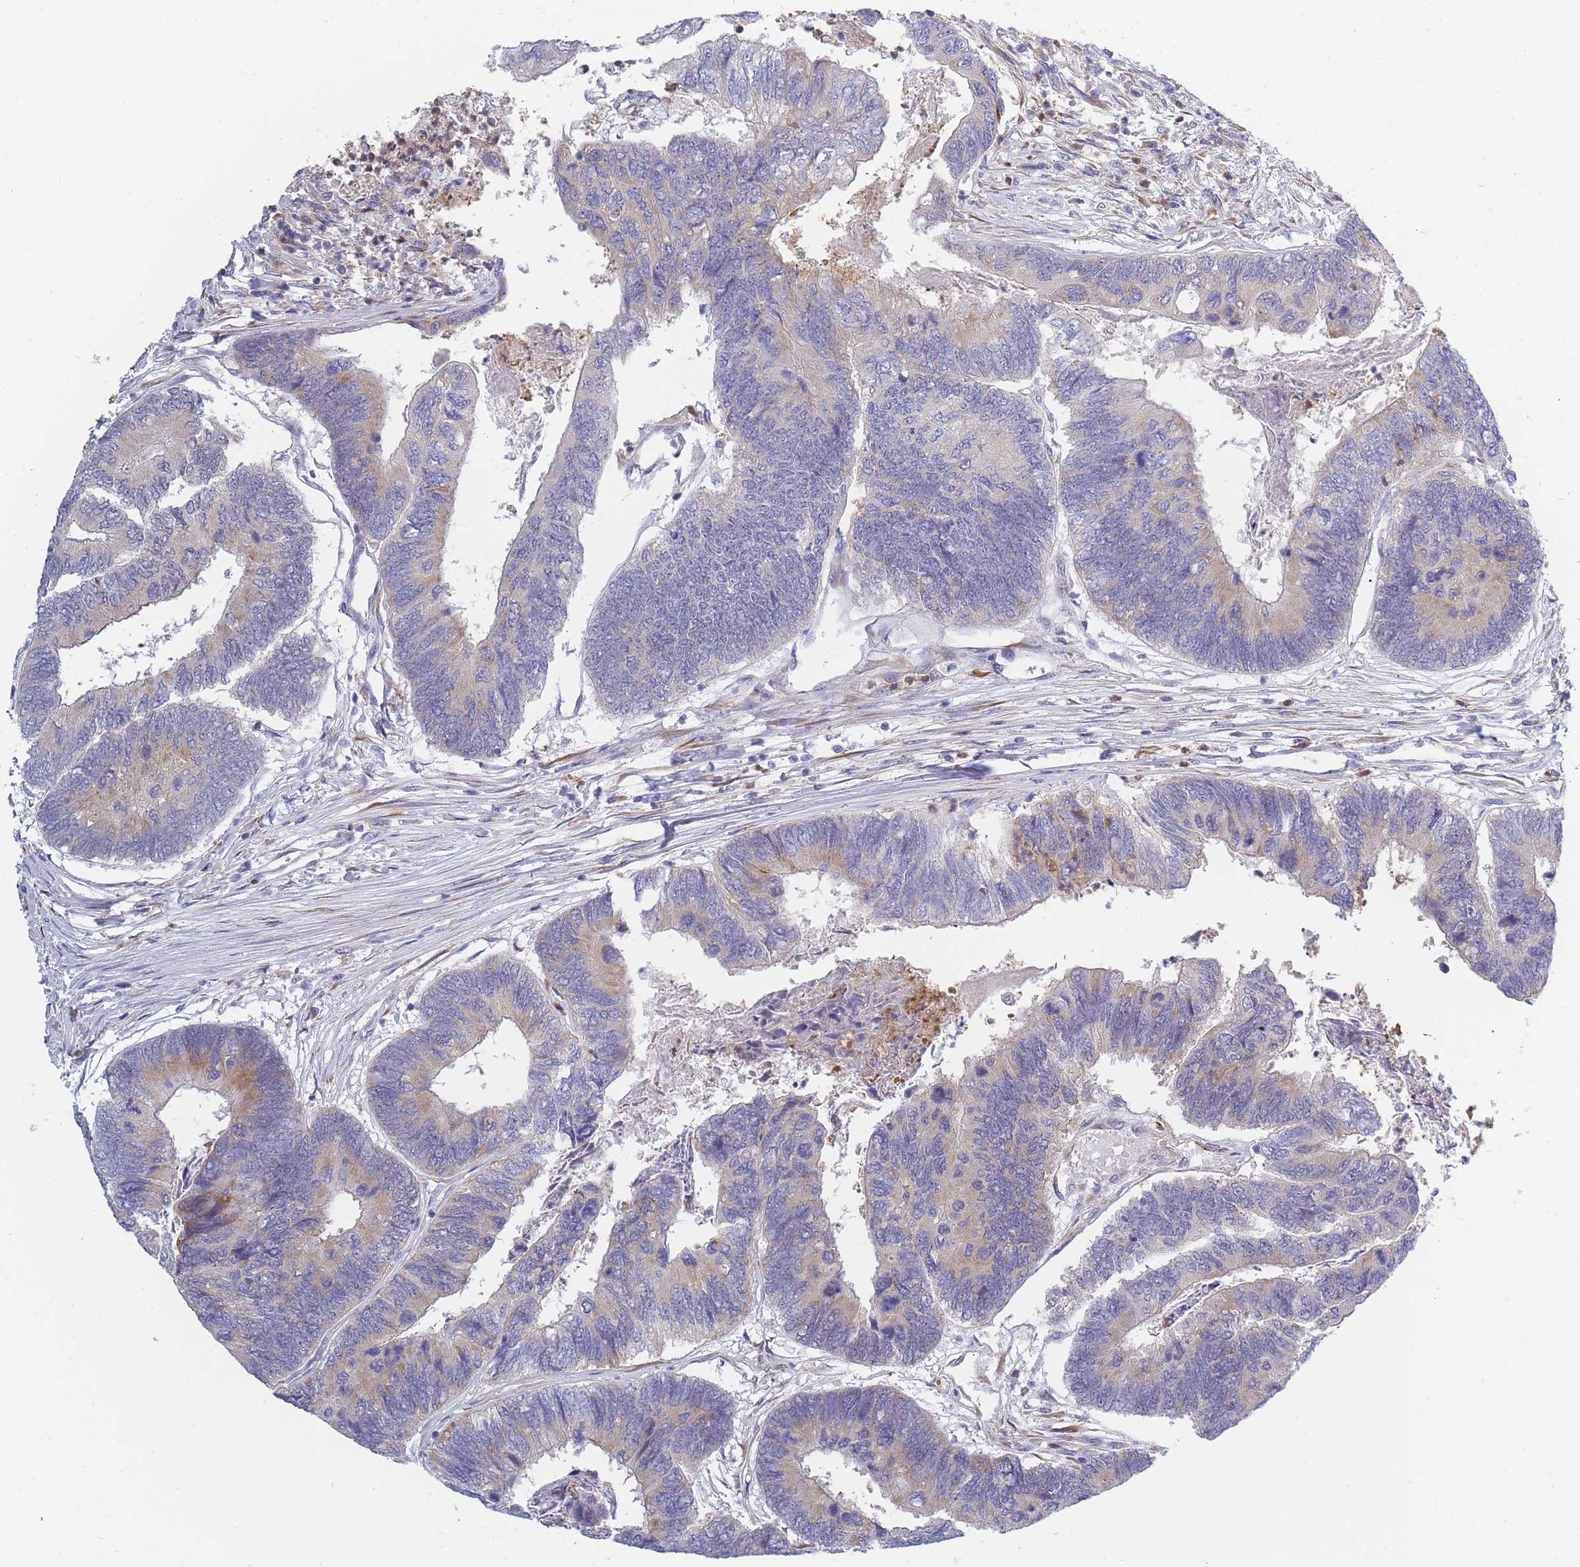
{"staining": {"intensity": "weak", "quantity": "25%-75%", "location": "cytoplasmic/membranous"}, "tissue": "colorectal cancer", "cell_type": "Tumor cells", "image_type": "cancer", "snomed": [{"axis": "morphology", "description": "Adenocarcinoma, NOS"}, {"axis": "topography", "description": "Colon"}], "caption": "Colorectal adenocarcinoma stained for a protein (brown) displays weak cytoplasmic/membranous positive positivity in about 25%-75% of tumor cells.", "gene": "NDUFAF6", "patient": {"sex": "female", "age": 67}}